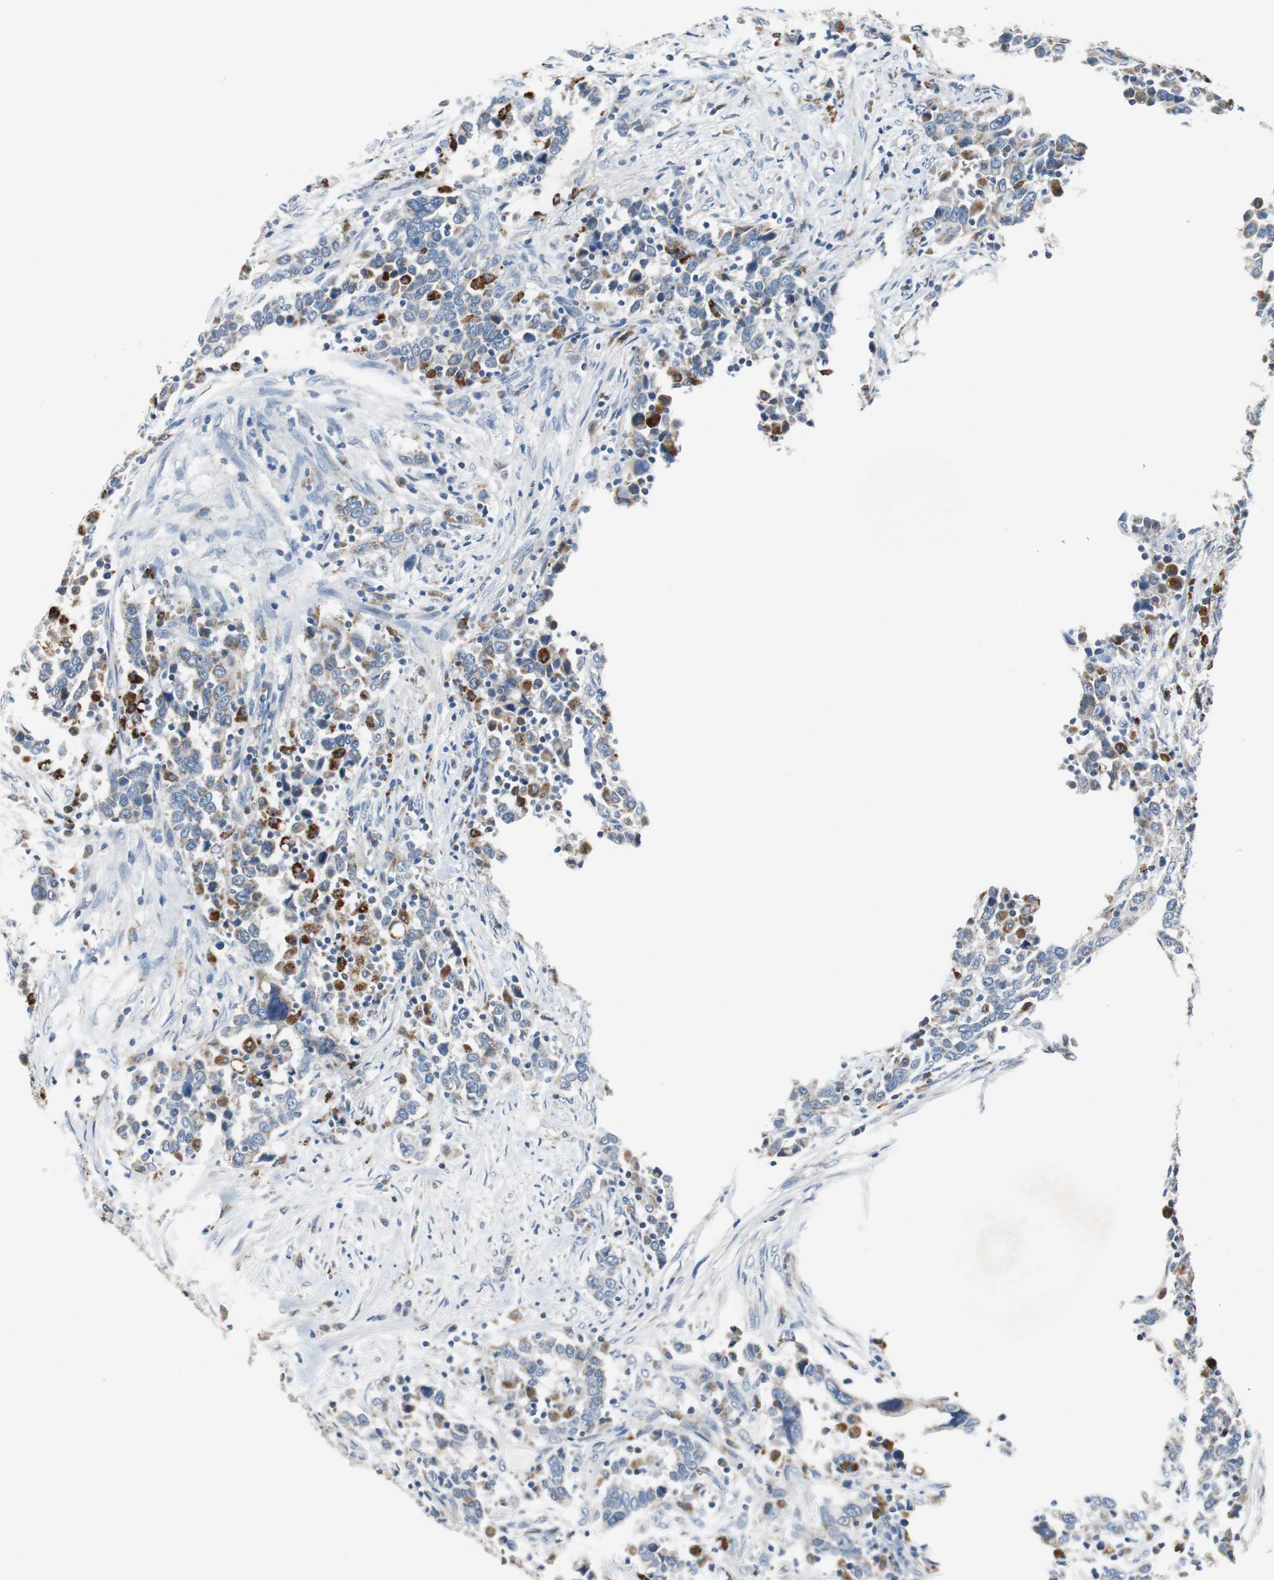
{"staining": {"intensity": "moderate", "quantity": "<25%", "location": "cytoplasmic/membranous"}, "tissue": "urothelial cancer", "cell_type": "Tumor cells", "image_type": "cancer", "snomed": [{"axis": "morphology", "description": "Urothelial carcinoma, High grade"}, {"axis": "topography", "description": "Urinary bladder"}], "caption": "Human high-grade urothelial carcinoma stained for a protein (brown) exhibits moderate cytoplasmic/membranous positive staining in approximately <25% of tumor cells.", "gene": "NLGN1", "patient": {"sex": "male", "age": 61}}